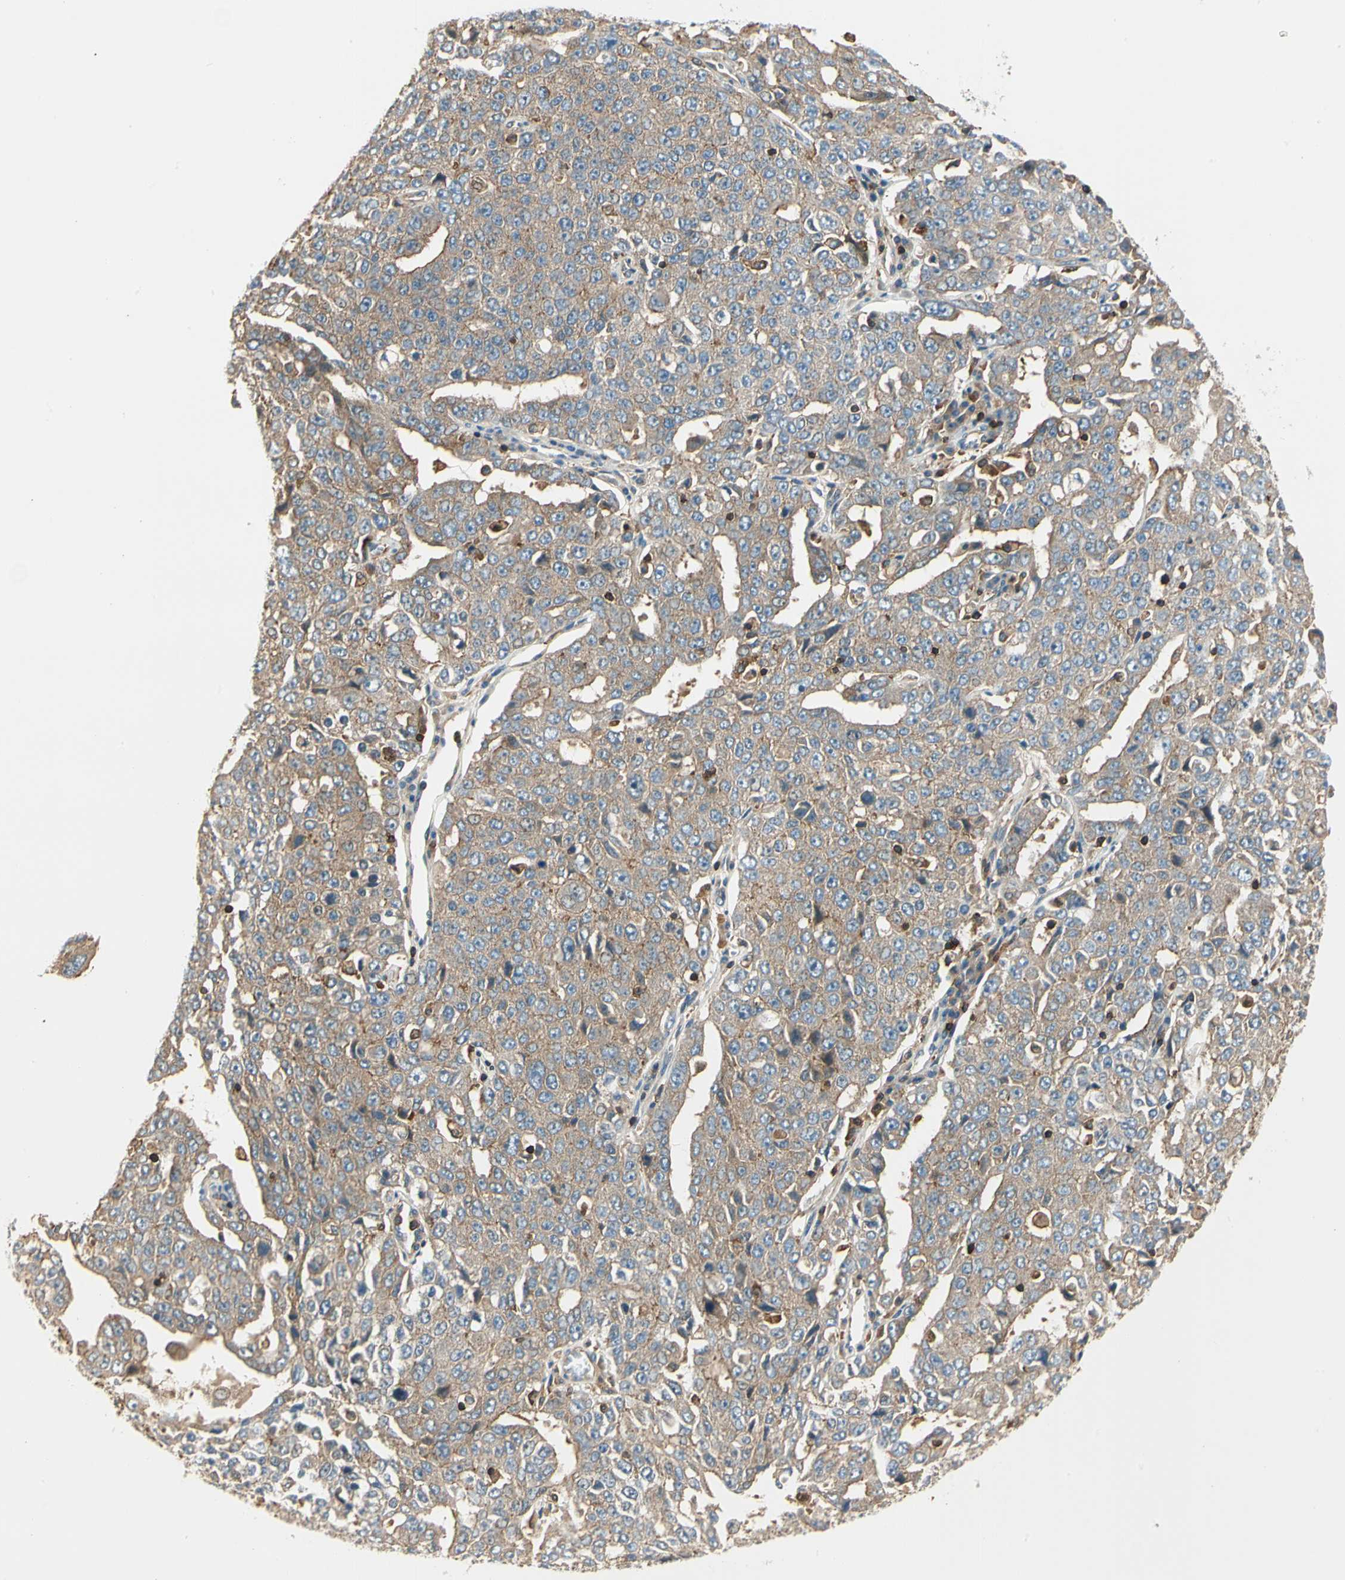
{"staining": {"intensity": "moderate", "quantity": ">75%", "location": "cytoplasmic/membranous"}, "tissue": "ovarian cancer", "cell_type": "Tumor cells", "image_type": "cancer", "snomed": [{"axis": "morphology", "description": "Carcinoma, endometroid"}, {"axis": "topography", "description": "Ovary"}], "caption": "Immunohistochemistry of ovarian cancer (endometroid carcinoma) shows medium levels of moderate cytoplasmic/membranous positivity in about >75% of tumor cells. The staining was performed using DAB (3,3'-diaminobenzidine), with brown indicating positive protein expression. Nuclei are stained blue with hematoxylin.", "gene": "CAPZA2", "patient": {"sex": "female", "age": 62}}